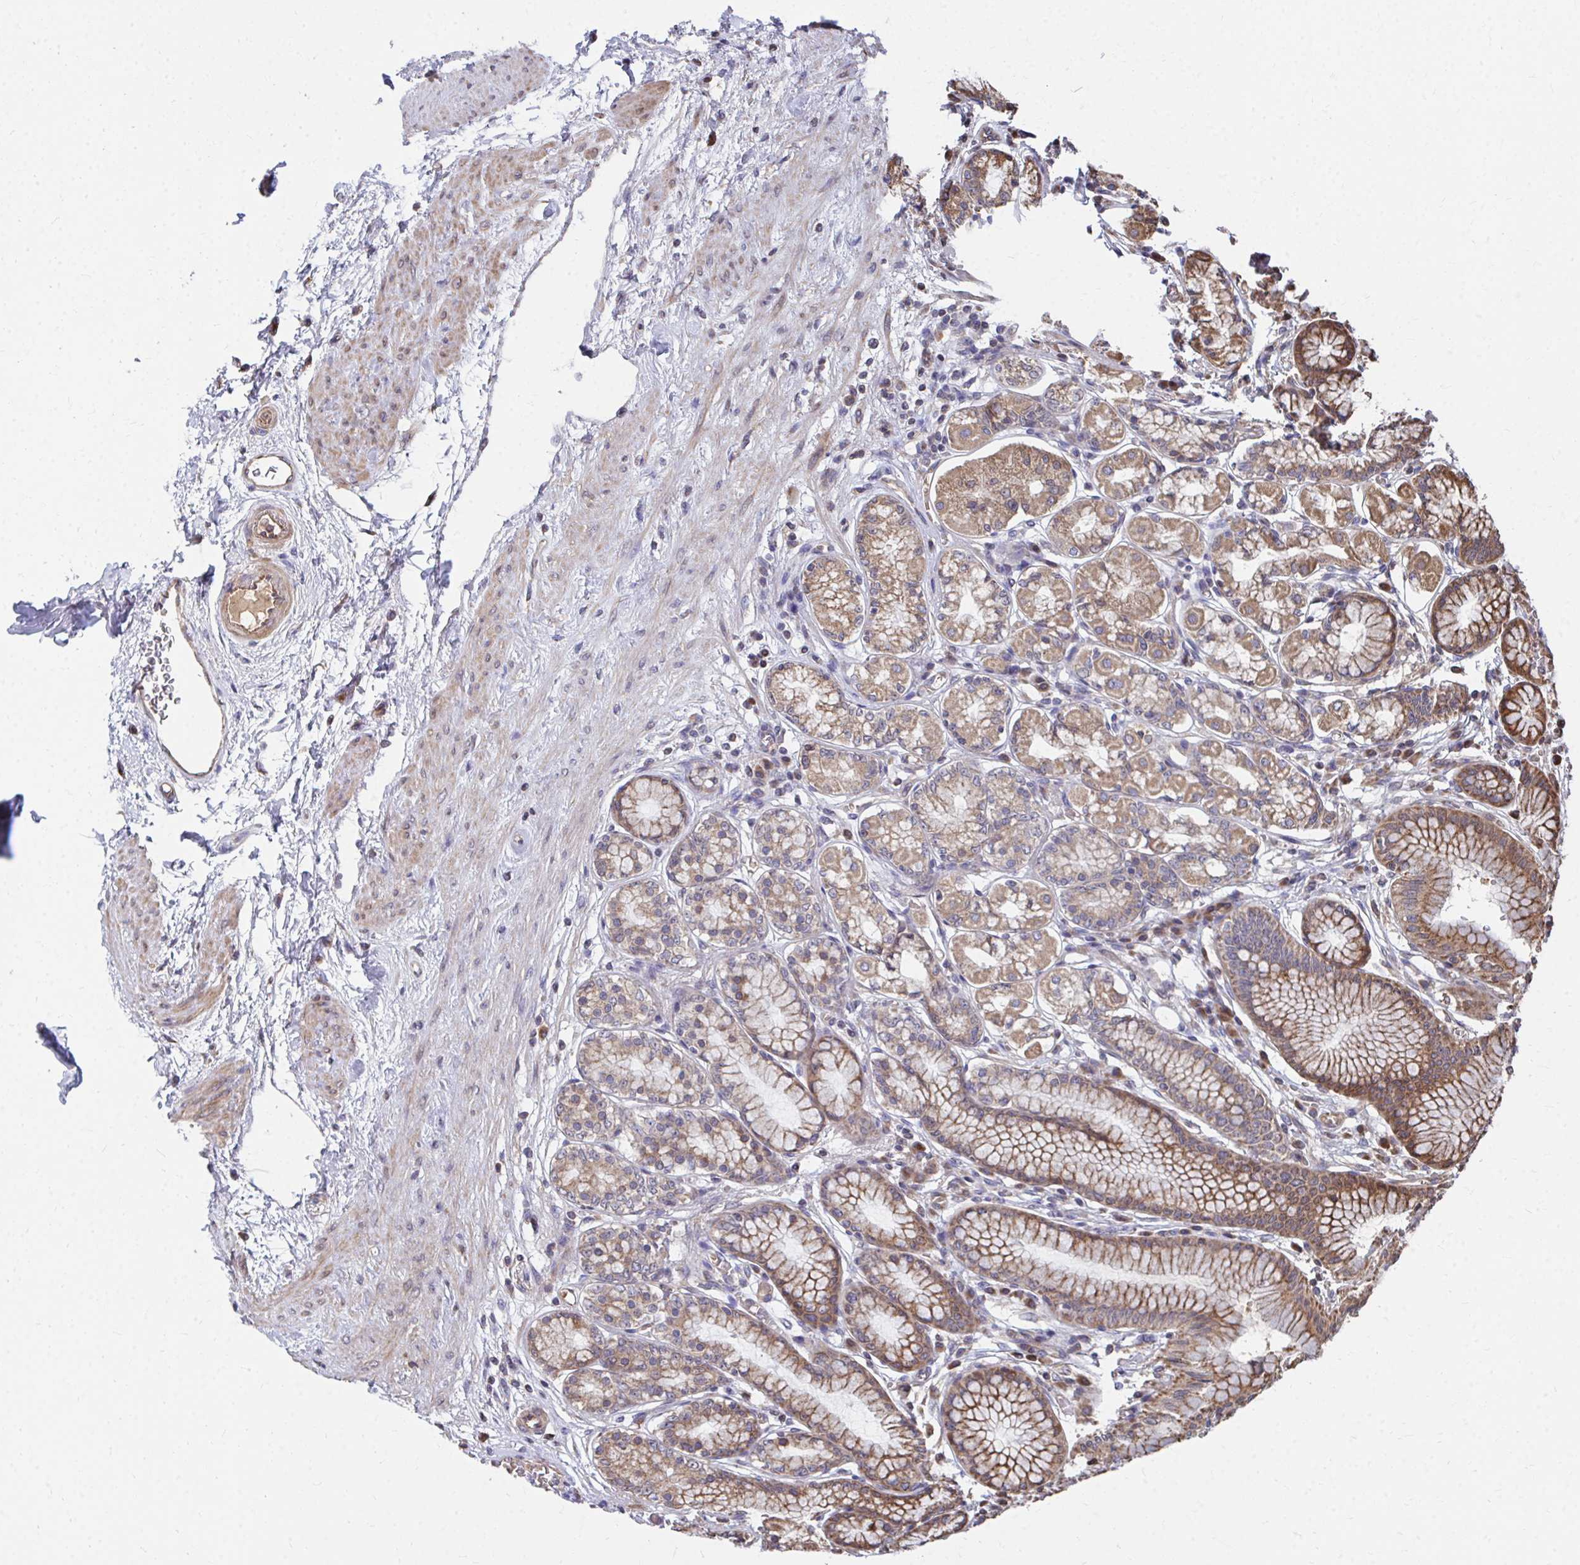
{"staining": {"intensity": "moderate", "quantity": ">75%", "location": "cytoplasmic/membranous"}, "tissue": "stomach", "cell_type": "Glandular cells", "image_type": "normal", "snomed": [{"axis": "morphology", "description": "Normal tissue, NOS"}, {"axis": "topography", "description": "Stomach"}, {"axis": "topography", "description": "Stomach, lower"}], "caption": "IHC histopathology image of unremarkable stomach: human stomach stained using immunohistochemistry (IHC) exhibits medium levels of moderate protein expression localized specifically in the cytoplasmic/membranous of glandular cells, appearing as a cytoplasmic/membranous brown color.", "gene": "FAM89A", "patient": {"sex": "male", "age": 76}}